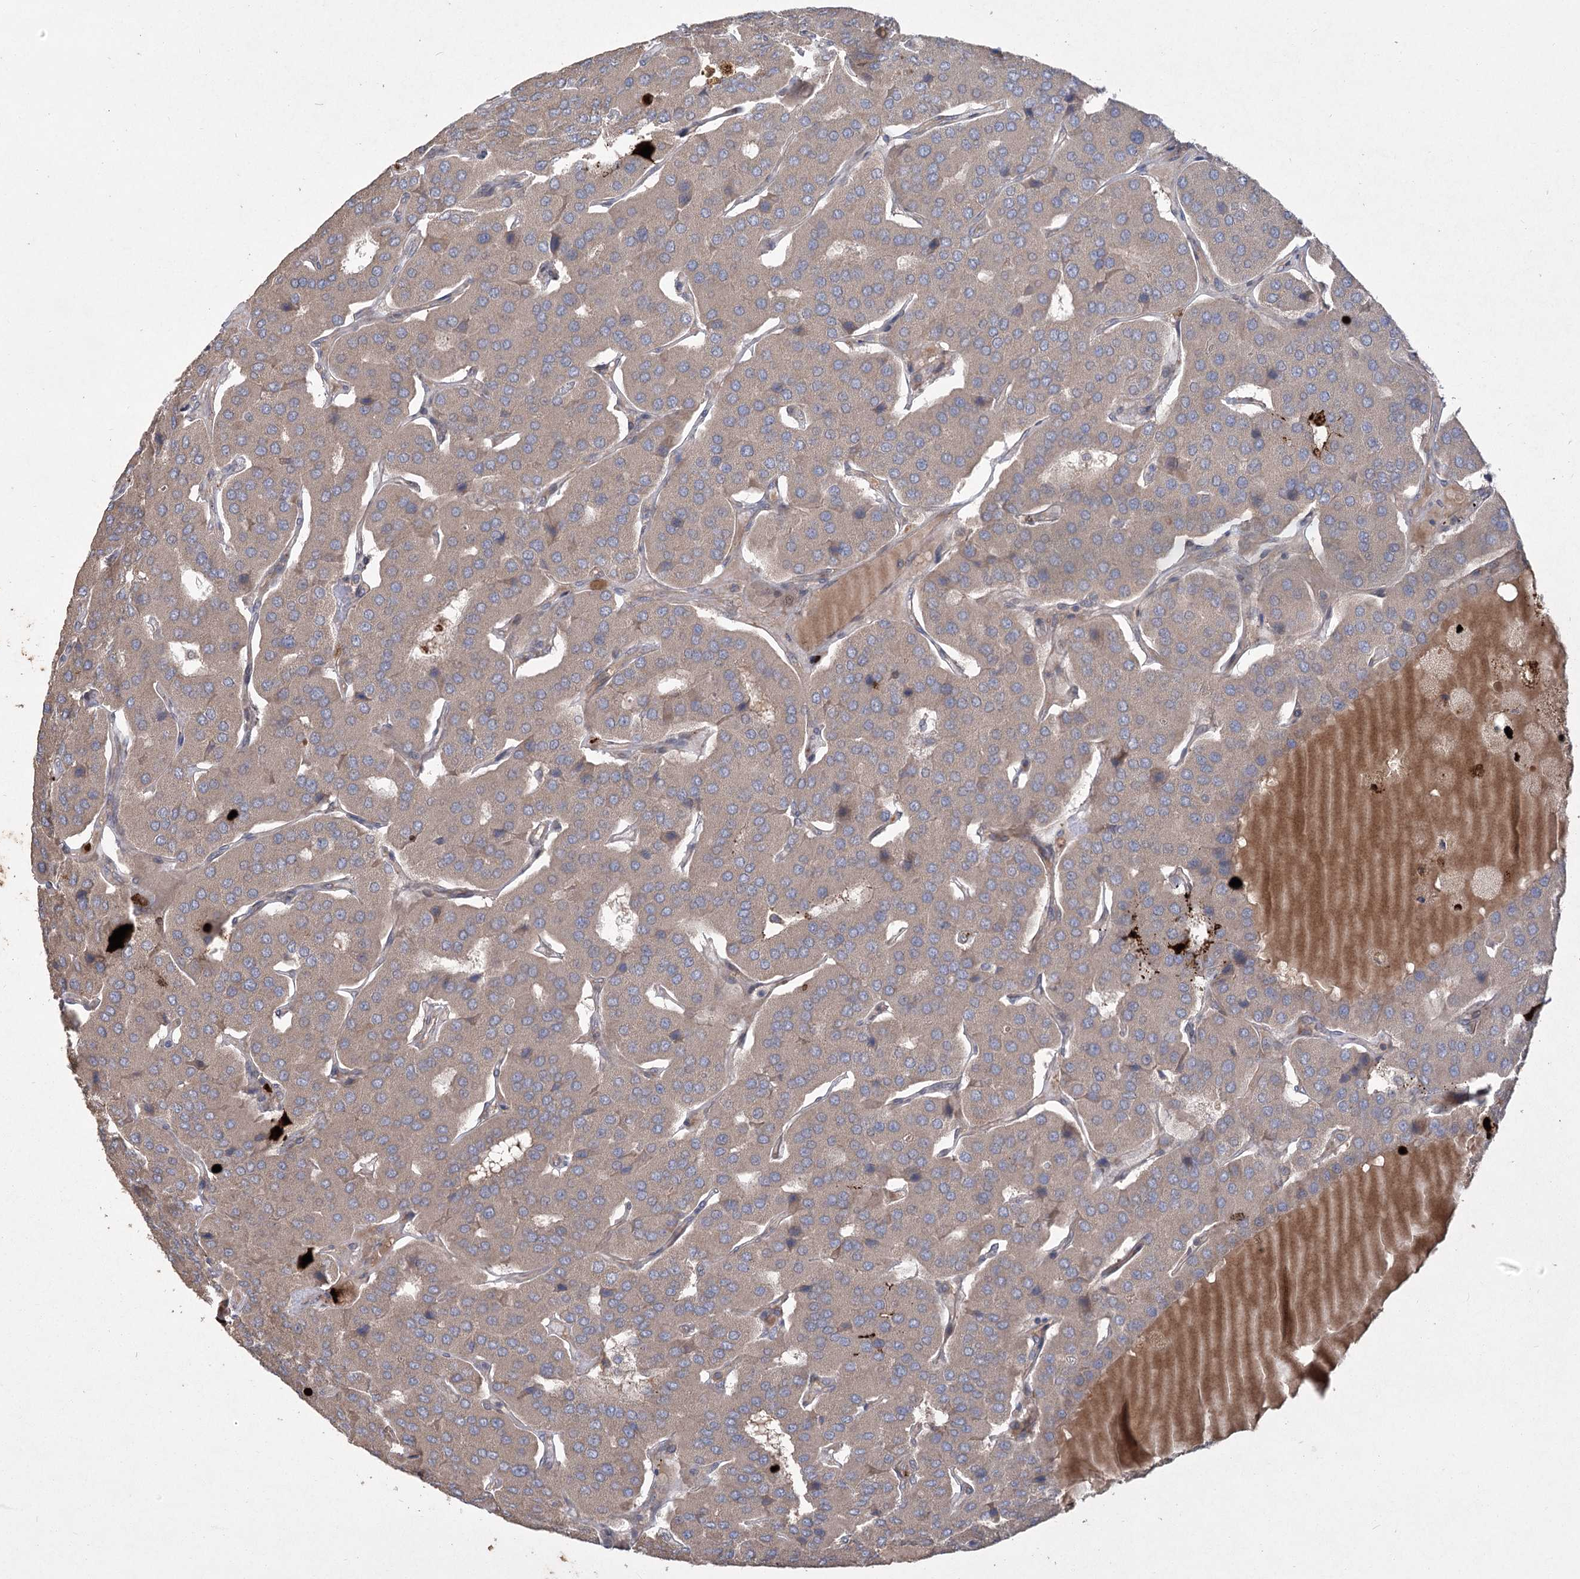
{"staining": {"intensity": "weak", "quantity": ">75%", "location": "cytoplasmic/membranous"}, "tissue": "parathyroid gland", "cell_type": "Glandular cells", "image_type": "normal", "snomed": [{"axis": "morphology", "description": "Normal tissue, NOS"}, {"axis": "morphology", "description": "Adenoma, NOS"}, {"axis": "topography", "description": "Parathyroid gland"}], "caption": "IHC (DAB) staining of benign parathyroid gland exhibits weak cytoplasmic/membranous protein staining in about >75% of glandular cells.", "gene": "RIN2", "patient": {"sex": "female", "age": 86}}